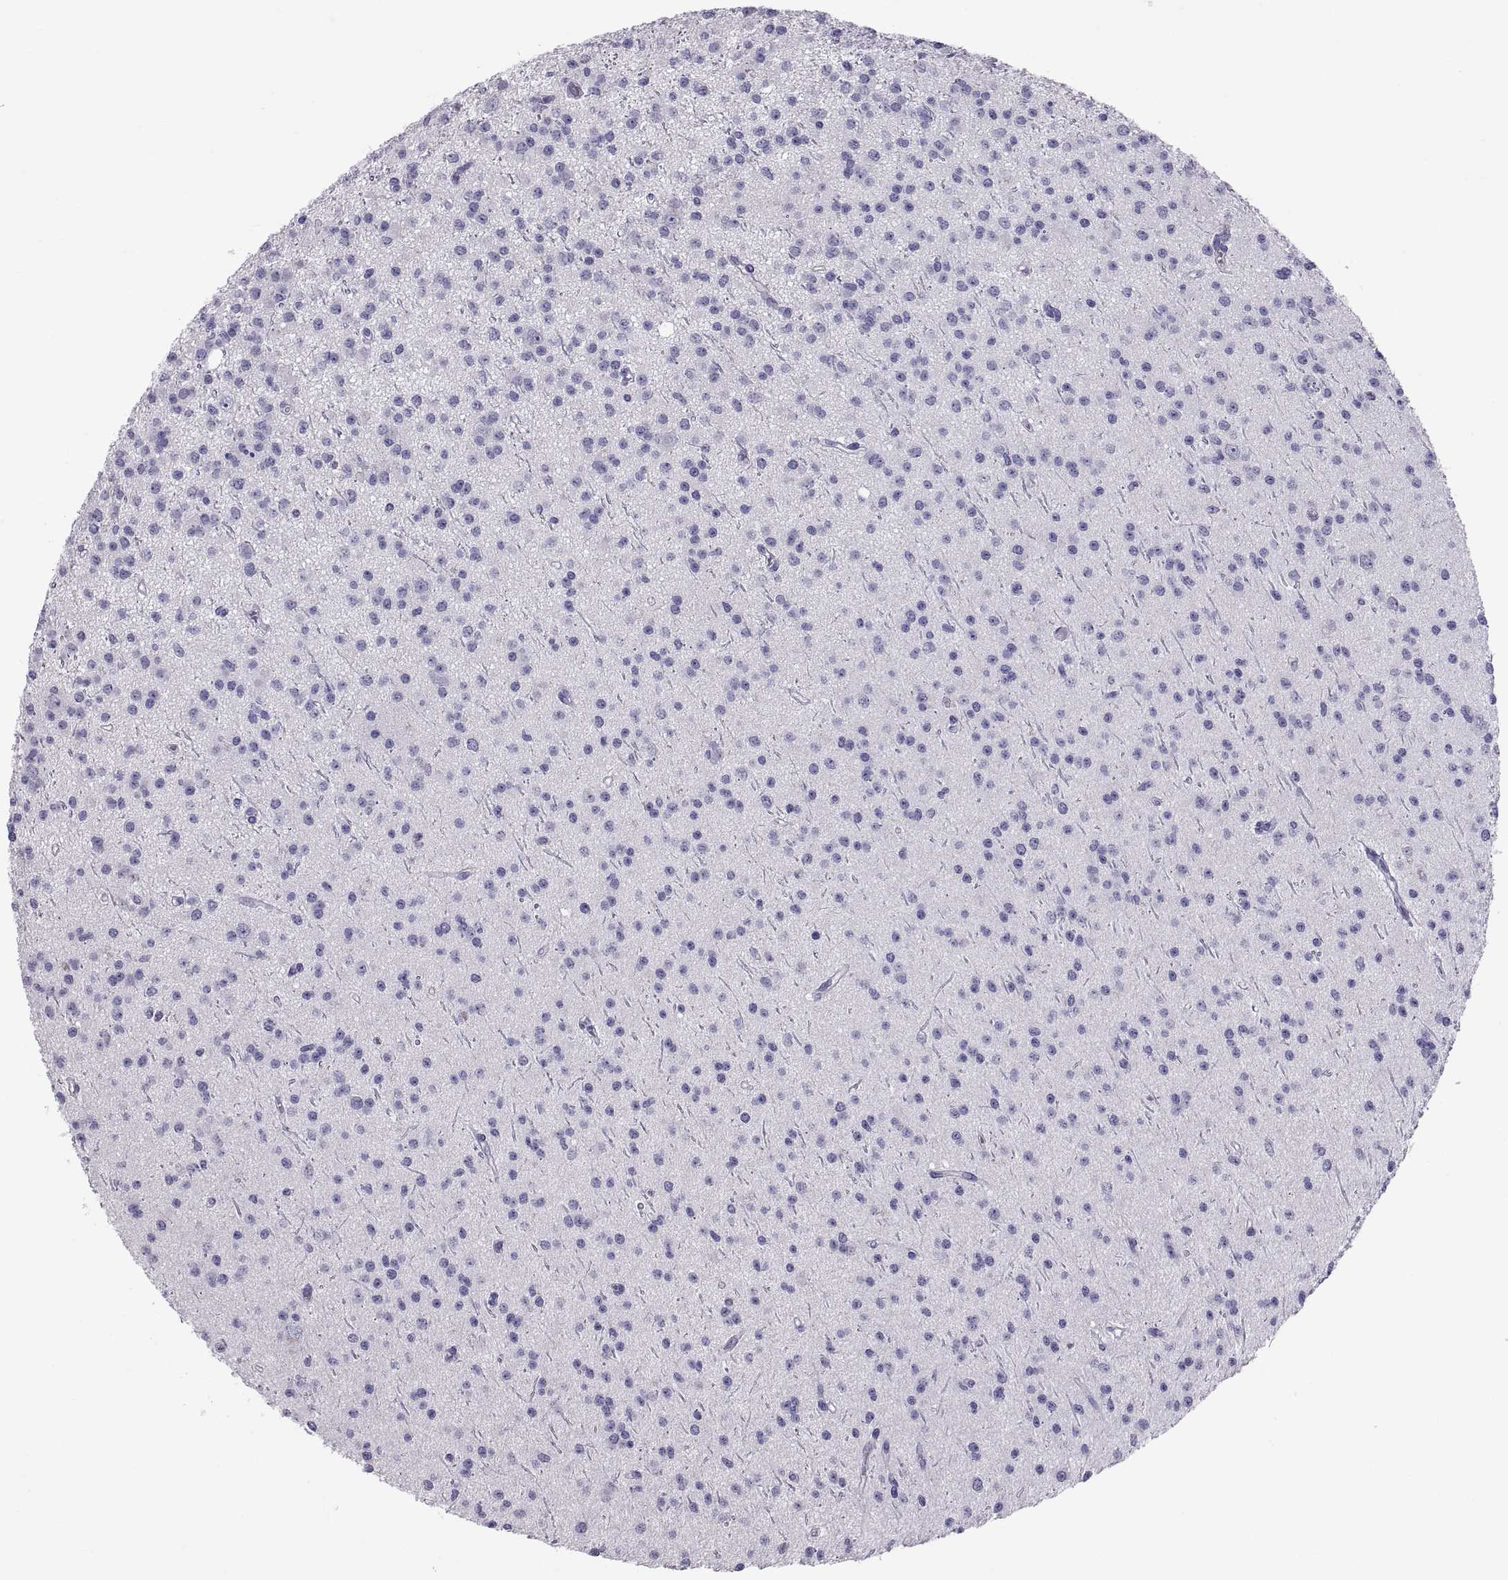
{"staining": {"intensity": "negative", "quantity": "none", "location": "none"}, "tissue": "glioma", "cell_type": "Tumor cells", "image_type": "cancer", "snomed": [{"axis": "morphology", "description": "Glioma, malignant, Low grade"}, {"axis": "topography", "description": "Brain"}], "caption": "Tumor cells are negative for brown protein staining in glioma.", "gene": "RNASE12", "patient": {"sex": "male", "age": 27}}